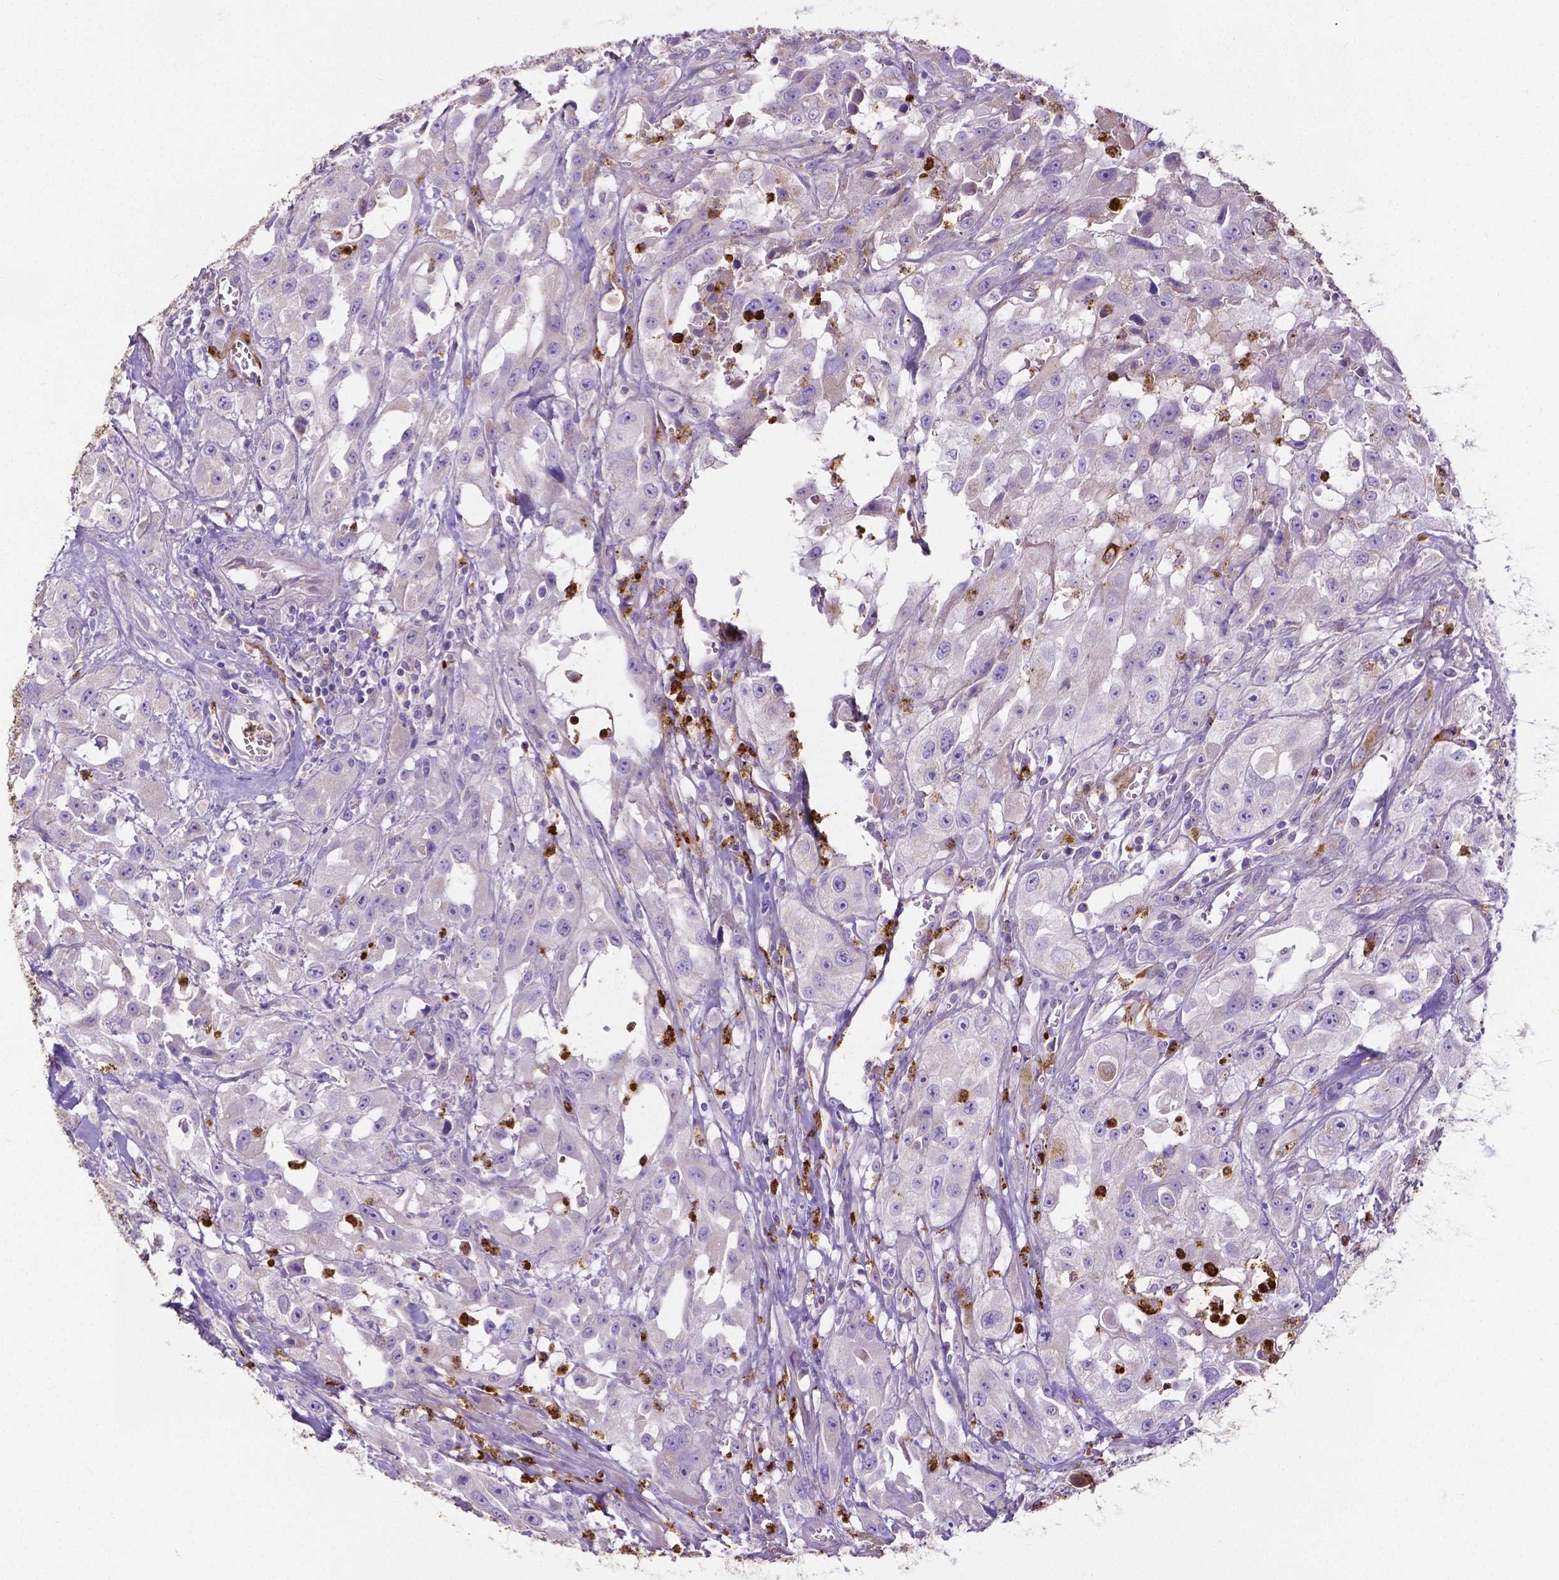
{"staining": {"intensity": "negative", "quantity": "none", "location": "none"}, "tissue": "urothelial cancer", "cell_type": "Tumor cells", "image_type": "cancer", "snomed": [{"axis": "morphology", "description": "Urothelial carcinoma, High grade"}, {"axis": "topography", "description": "Urinary bladder"}], "caption": "Histopathology image shows no protein expression in tumor cells of urothelial cancer tissue.", "gene": "MMP9", "patient": {"sex": "male", "age": 79}}